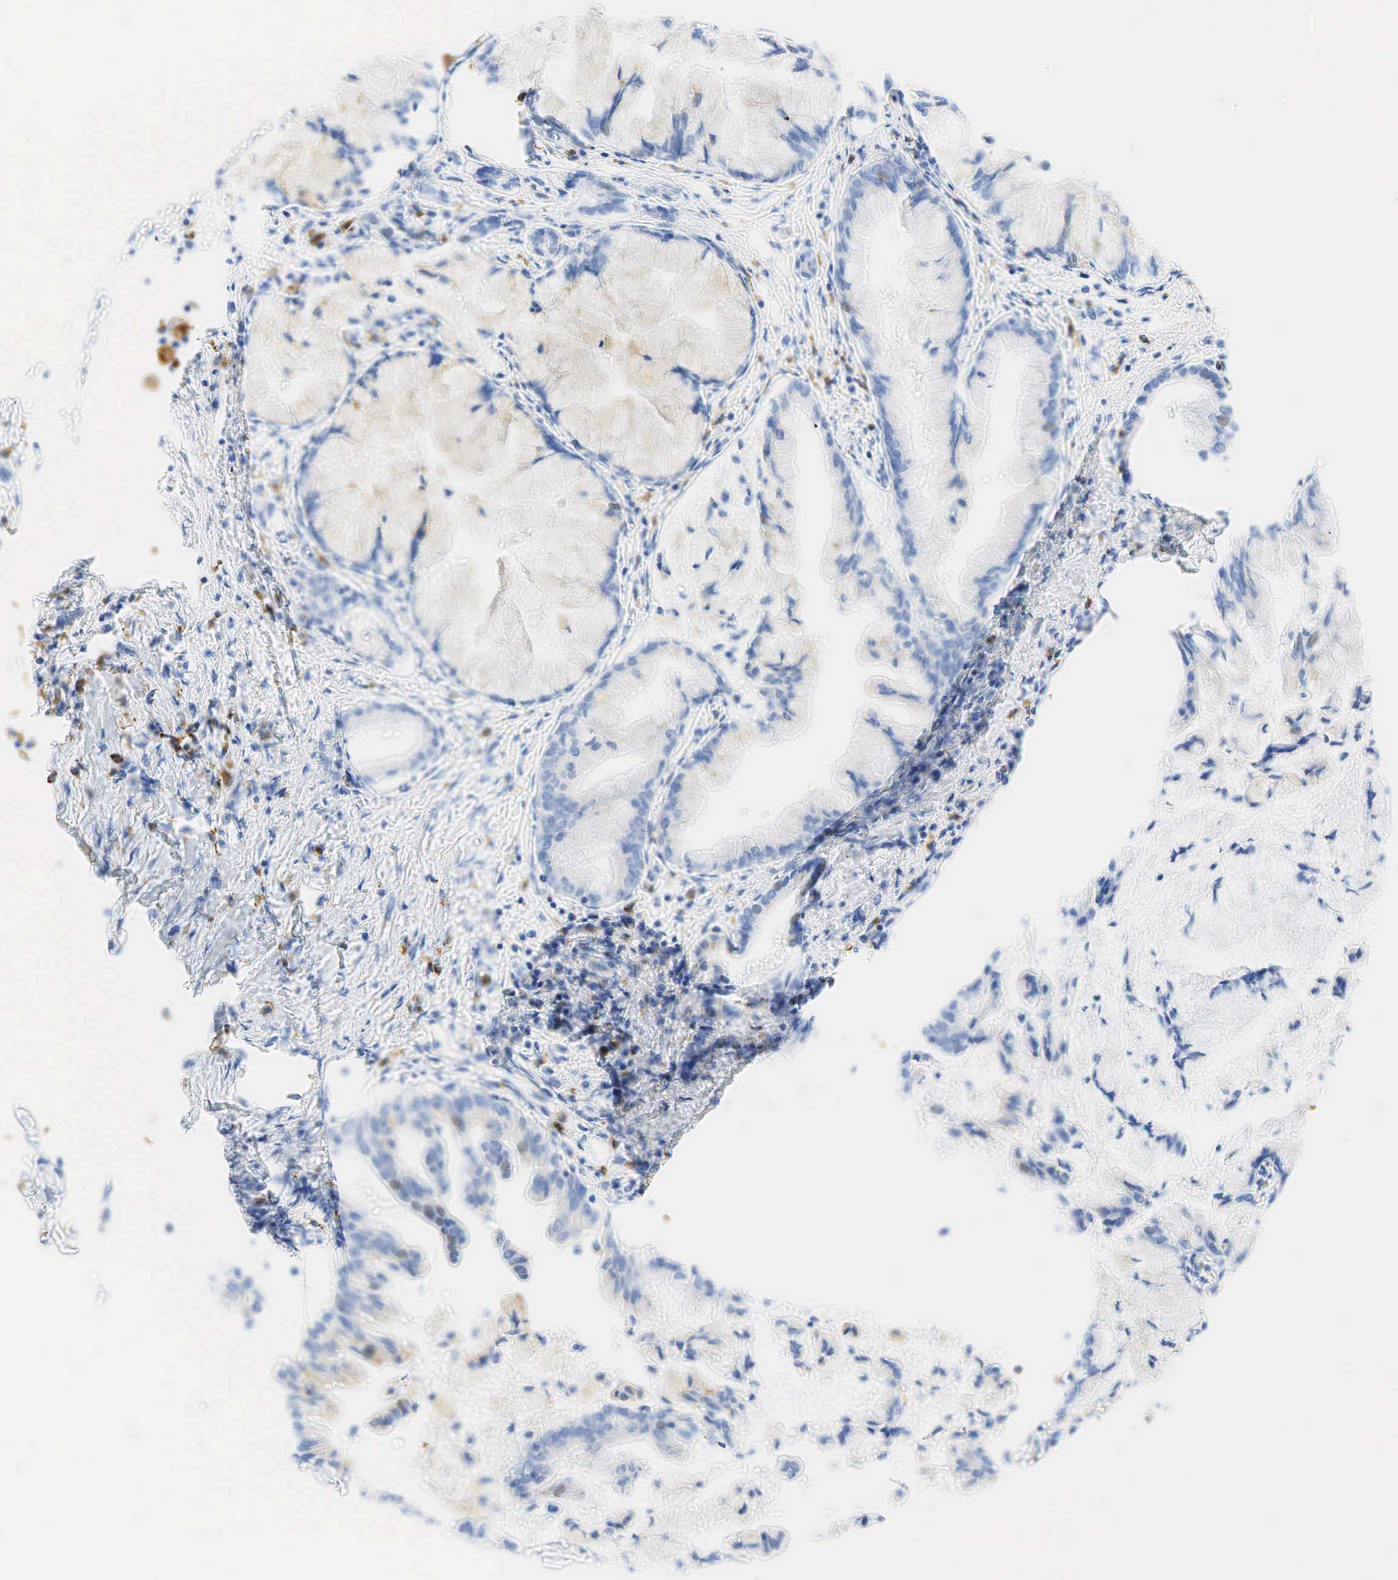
{"staining": {"intensity": "negative", "quantity": "none", "location": "none"}, "tissue": "pancreatic cancer", "cell_type": "Tumor cells", "image_type": "cancer", "snomed": [{"axis": "morphology", "description": "Adenocarcinoma, NOS"}, {"axis": "topography", "description": "Pancreas"}], "caption": "The micrograph displays no significant positivity in tumor cells of adenocarcinoma (pancreatic).", "gene": "CD68", "patient": {"sex": "male", "age": 59}}